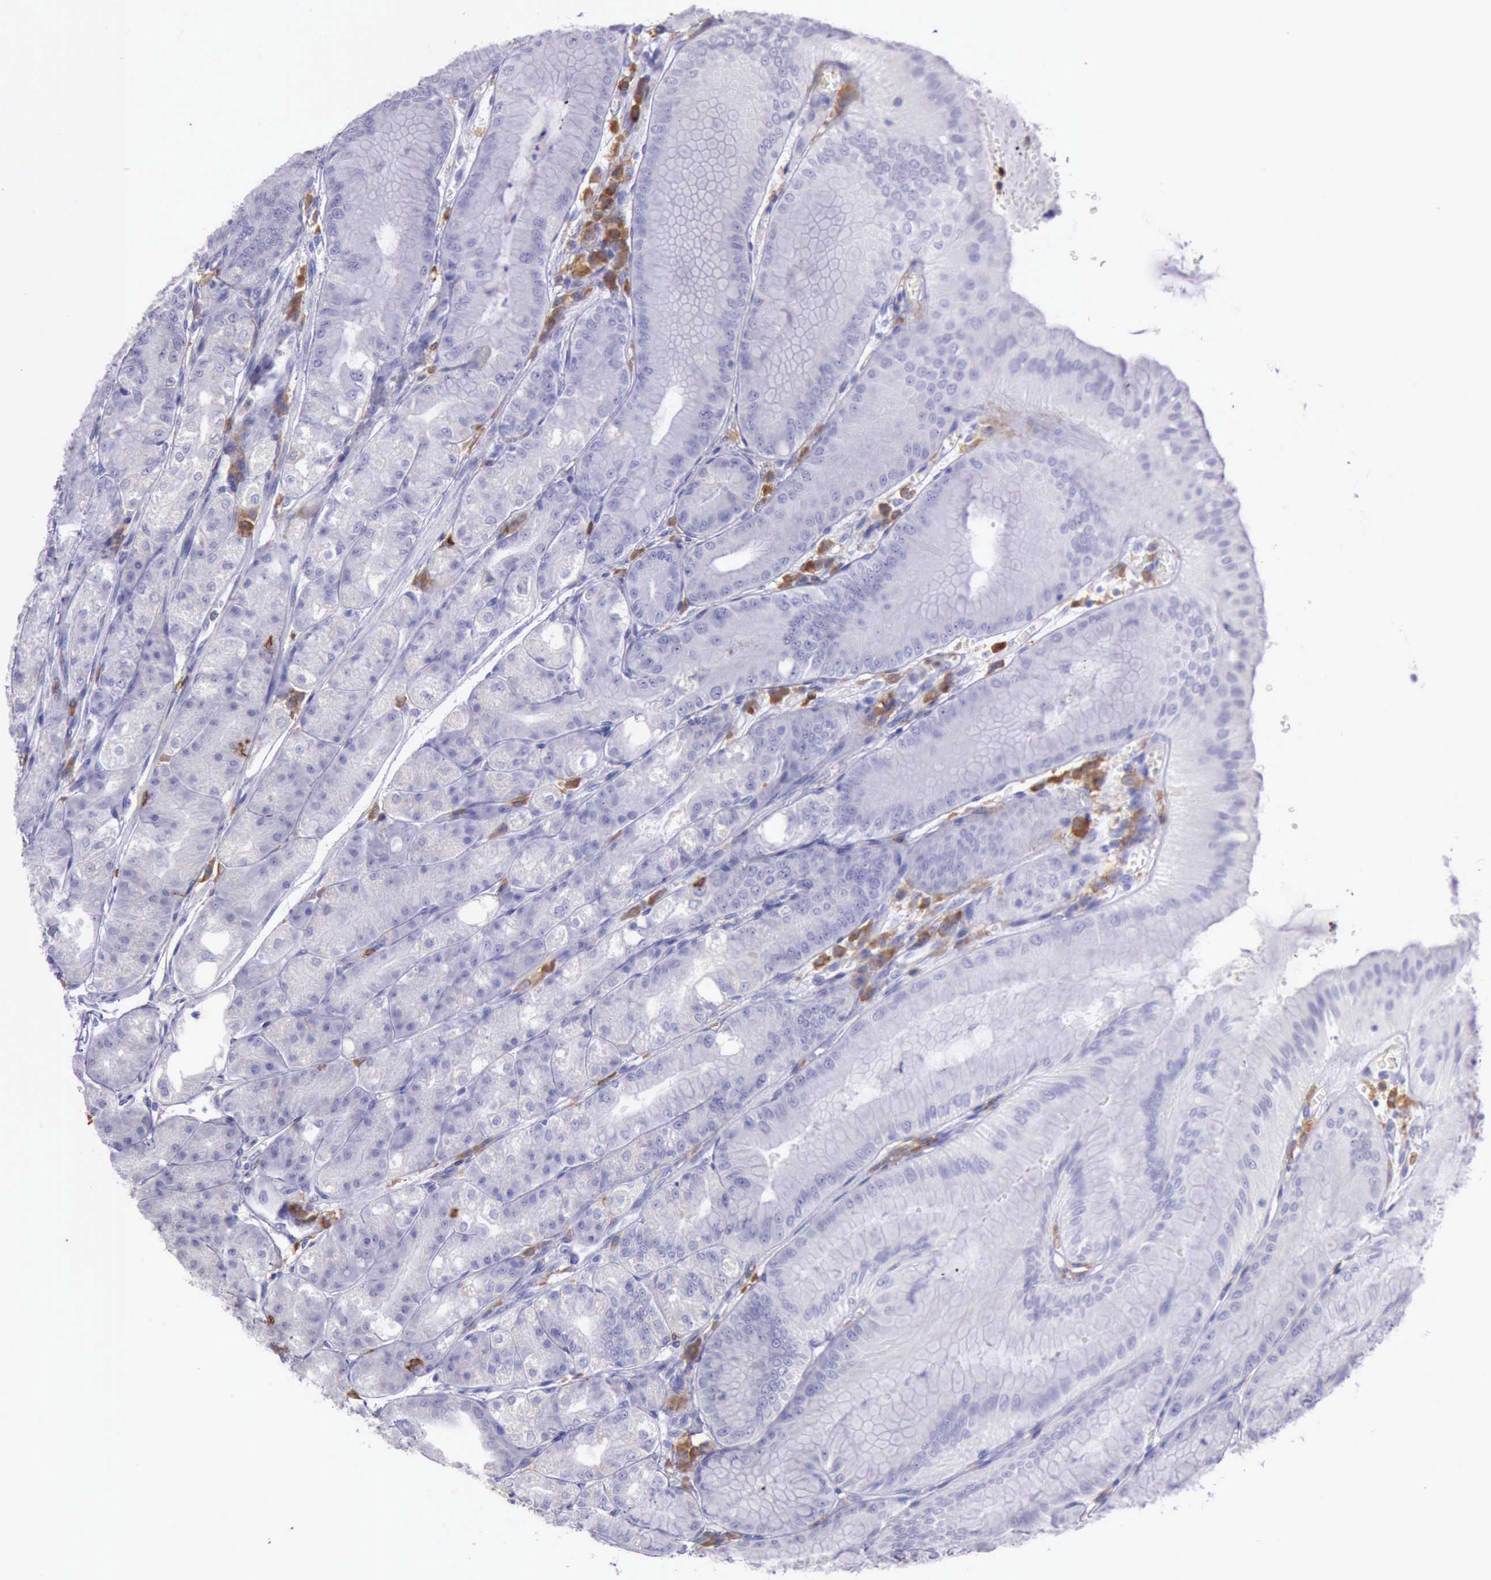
{"staining": {"intensity": "negative", "quantity": "none", "location": "none"}, "tissue": "stomach", "cell_type": "Glandular cells", "image_type": "normal", "snomed": [{"axis": "morphology", "description": "Normal tissue, NOS"}, {"axis": "topography", "description": "Stomach, lower"}], "caption": "The photomicrograph demonstrates no staining of glandular cells in unremarkable stomach.", "gene": "BTK", "patient": {"sex": "male", "age": 71}}